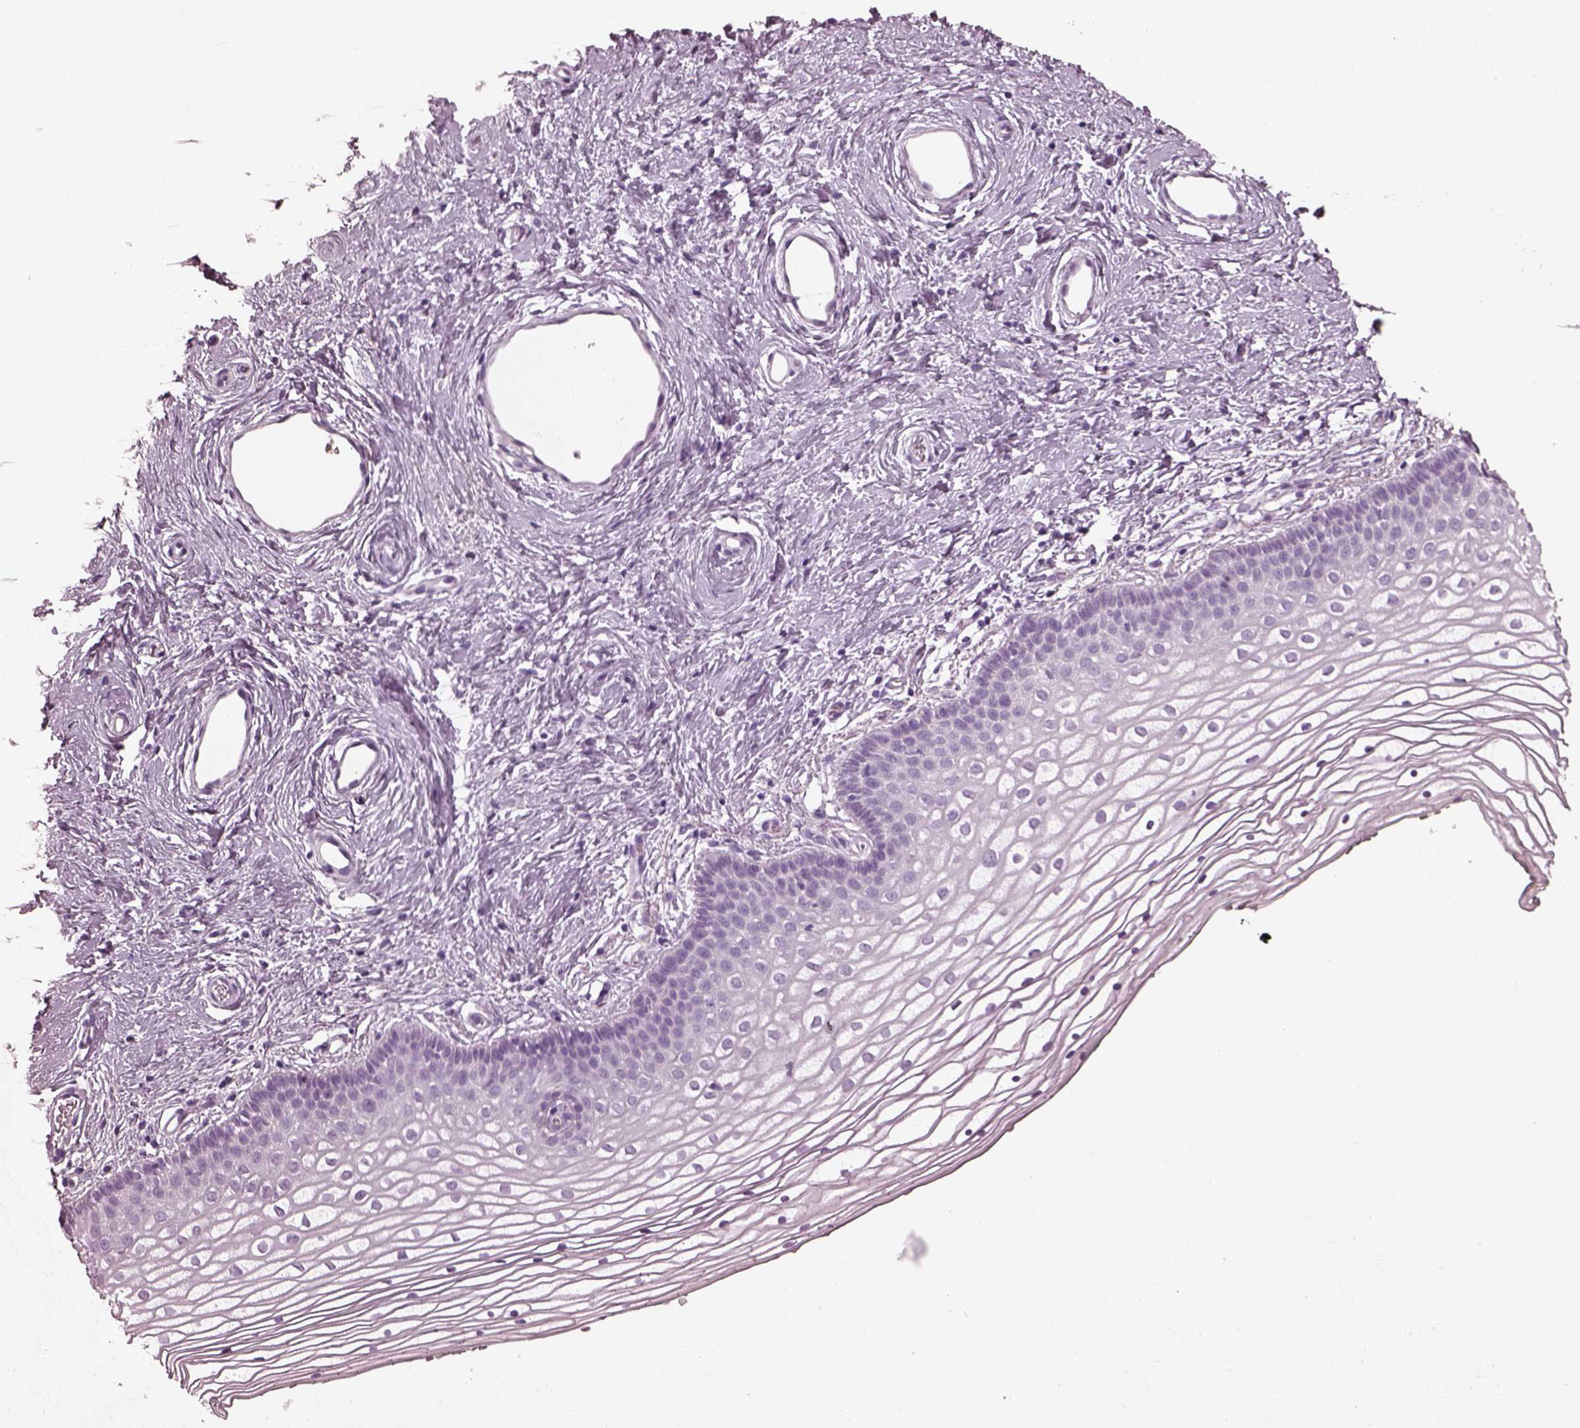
{"staining": {"intensity": "negative", "quantity": "none", "location": "none"}, "tissue": "vagina", "cell_type": "Squamous epithelial cells", "image_type": "normal", "snomed": [{"axis": "morphology", "description": "Normal tissue, NOS"}, {"axis": "topography", "description": "Vagina"}], "caption": "Unremarkable vagina was stained to show a protein in brown. There is no significant positivity in squamous epithelial cells. The staining is performed using DAB brown chromogen with nuclei counter-stained in using hematoxylin.", "gene": "FABP9", "patient": {"sex": "female", "age": 36}}